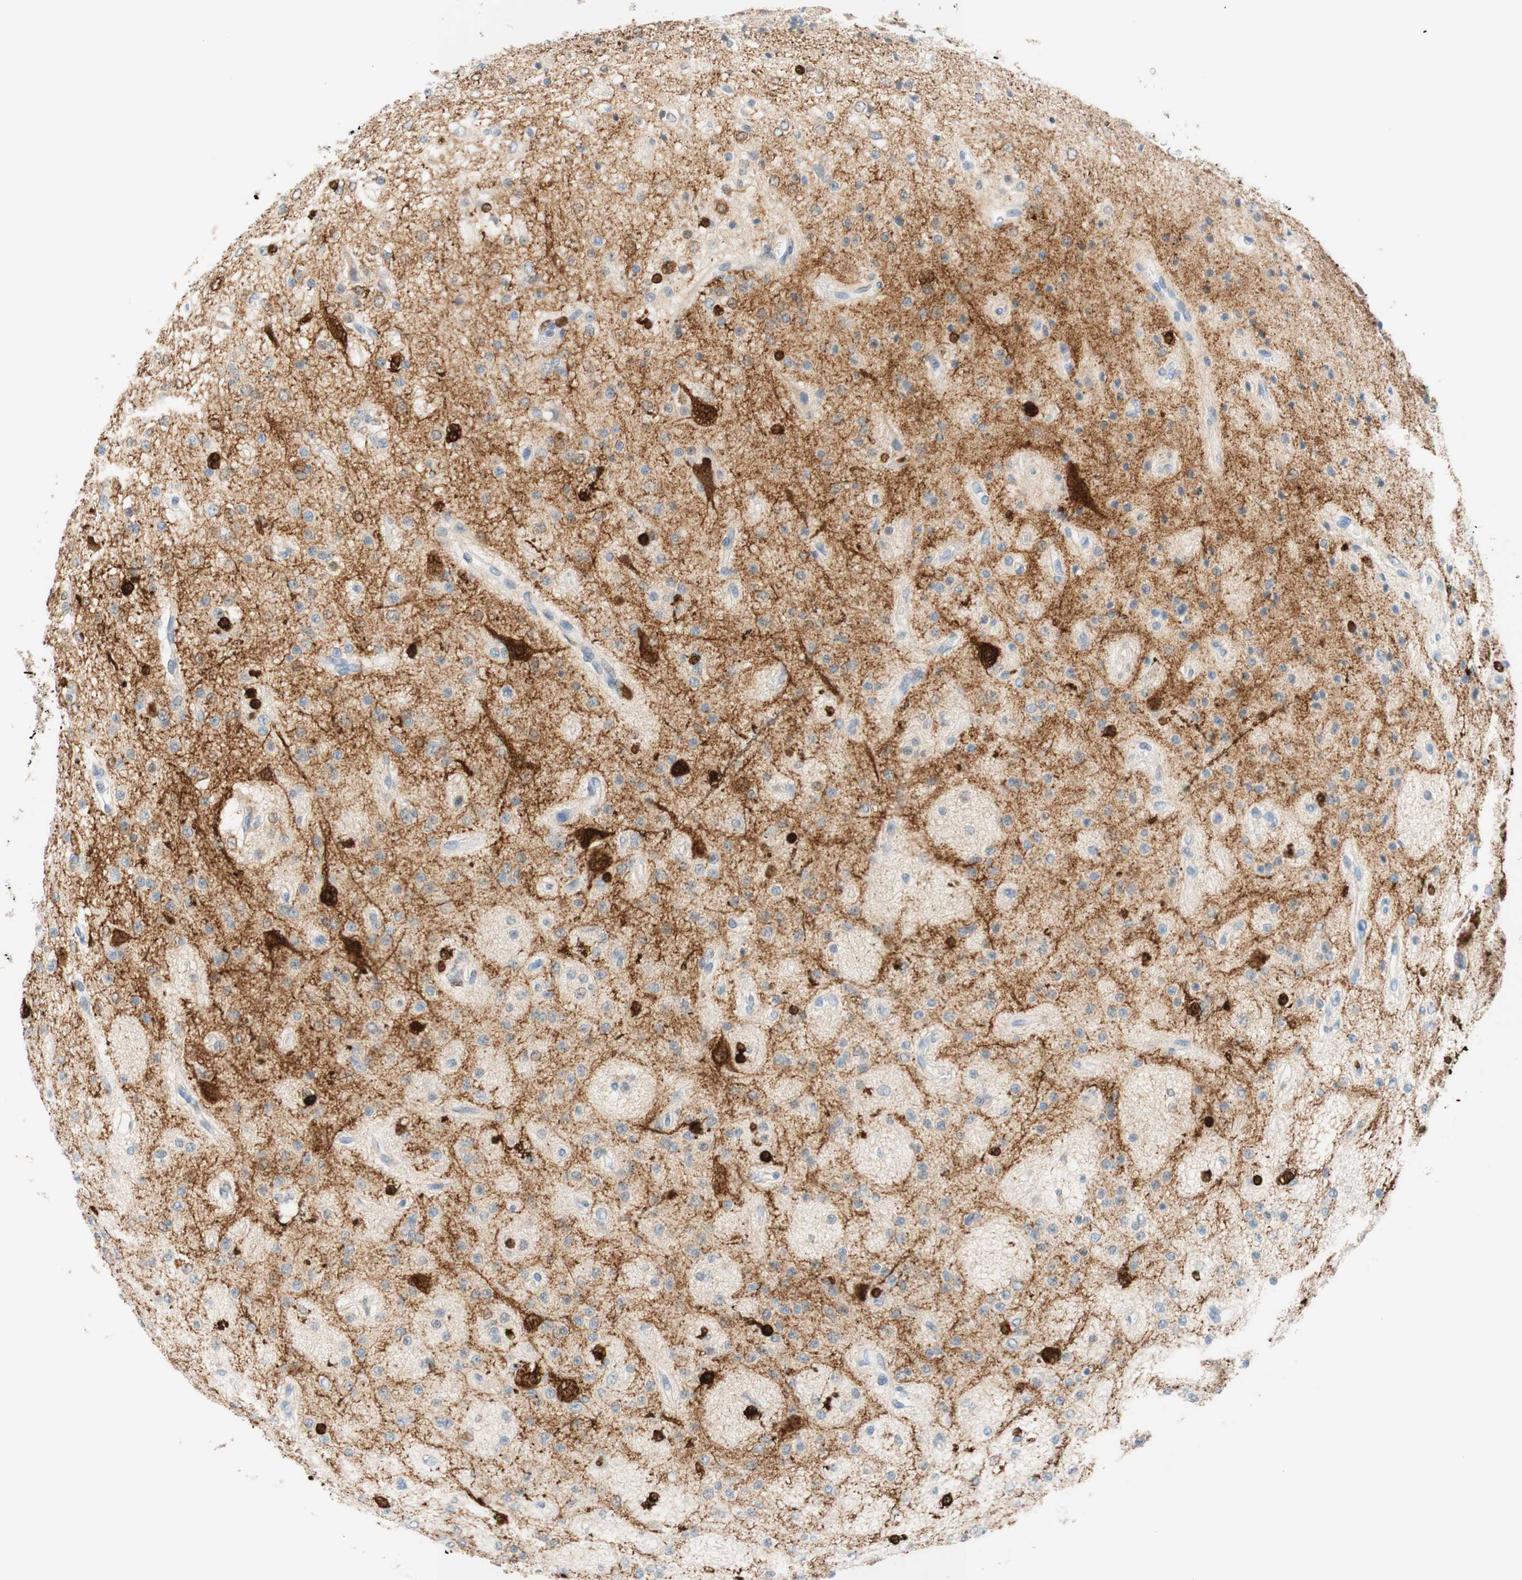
{"staining": {"intensity": "strong", "quantity": "<25%", "location": "cytoplasmic/membranous,nuclear"}, "tissue": "glioma", "cell_type": "Tumor cells", "image_type": "cancer", "snomed": [{"axis": "morphology", "description": "Glioma, malignant, Low grade"}, {"axis": "topography", "description": "Brain"}], "caption": "Immunohistochemistry of glioma shows medium levels of strong cytoplasmic/membranous and nuclear expression in about <25% of tumor cells.", "gene": "STMN1", "patient": {"sex": "male", "age": 38}}